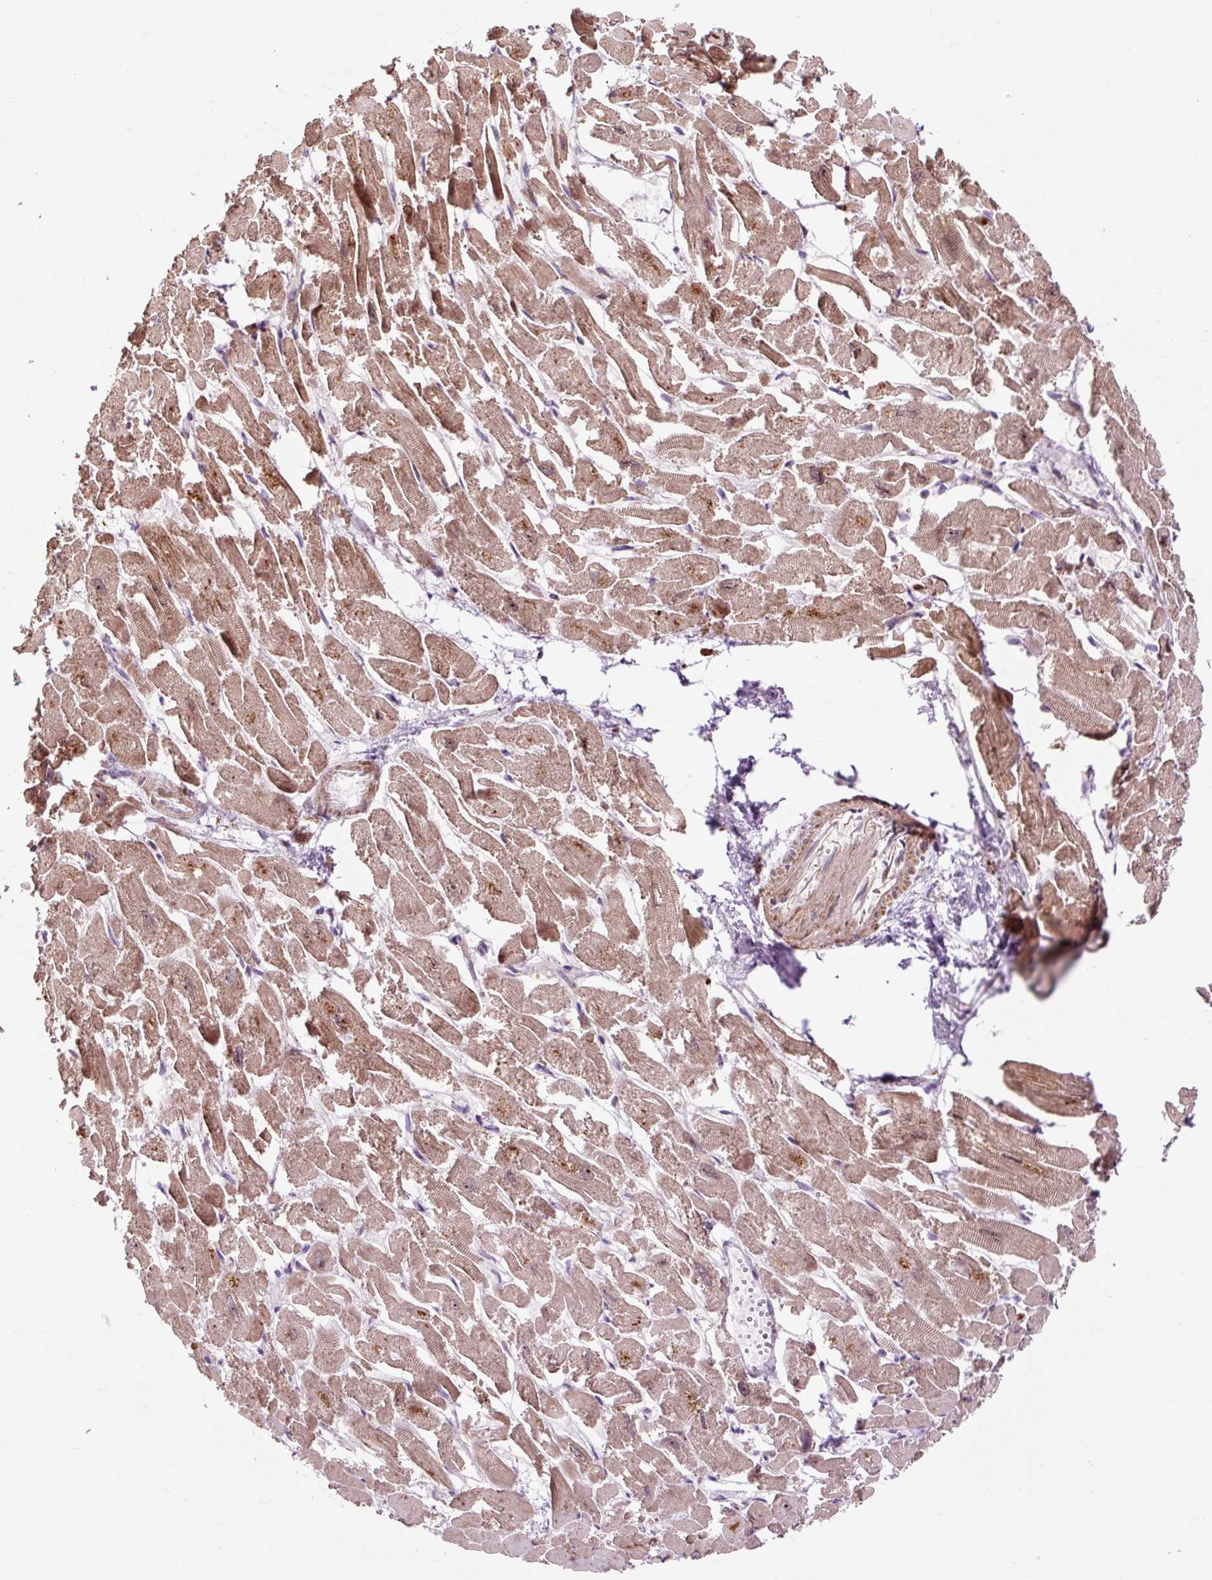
{"staining": {"intensity": "moderate", "quantity": ">75%", "location": "cytoplasmic/membranous"}, "tissue": "heart muscle", "cell_type": "Cardiomyocytes", "image_type": "normal", "snomed": [{"axis": "morphology", "description": "Normal tissue, NOS"}, {"axis": "topography", "description": "Heart"}], "caption": "Brown immunohistochemical staining in benign human heart muscle reveals moderate cytoplasmic/membranous staining in approximately >75% of cardiomyocytes. (brown staining indicates protein expression, while blue staining denotes nuclei).", "gene": "PRIMPOL", "patient": {"sex": "male", "age": 54}}